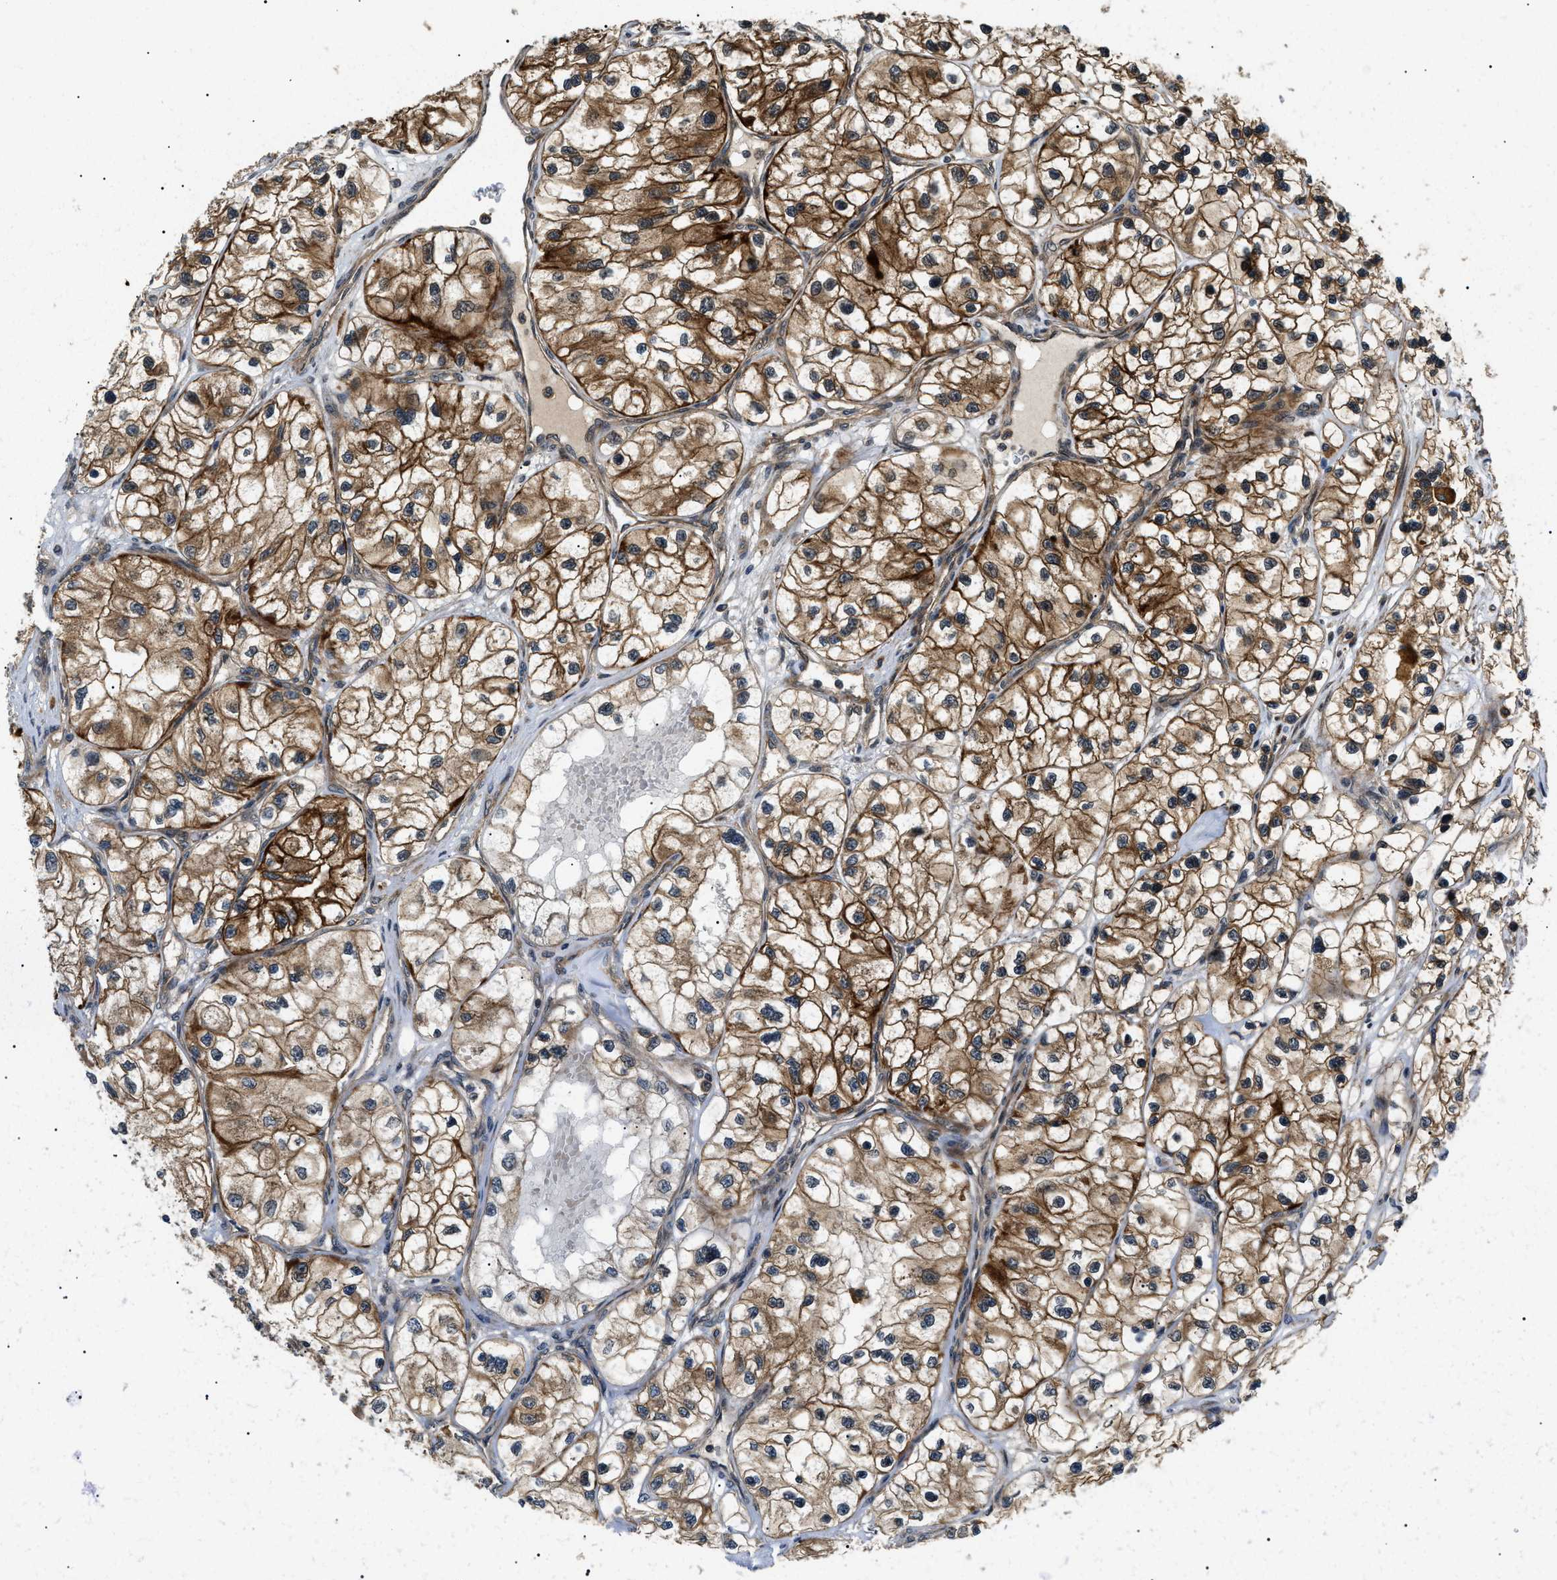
{"staining": {"intensity": "moderate", "quantity": ">75%", "location": "cytoplasmic/membranous"}, "tissue": "renal cancer", "cell_type": "Tumor cells", "image_type": "cancer", "snomed": [{"axis": "morphology", "description": "Adenocarcinoma, NOS"}, {"axis": "topography", "description": "Kidney"}], "caption": "Adenocarcinoma (renal) was stained to show a protein in brown. There is medium levels of moderate cytoplasmic/membranous staining in about >75% of tumor cells. The staining was performed using DAB, with brown indicating positive protein expression. Nuclei are stained blue with hematoxylin.", "gene": "ATP6AP1", "patient": {"sex": "female", "age": 57}}